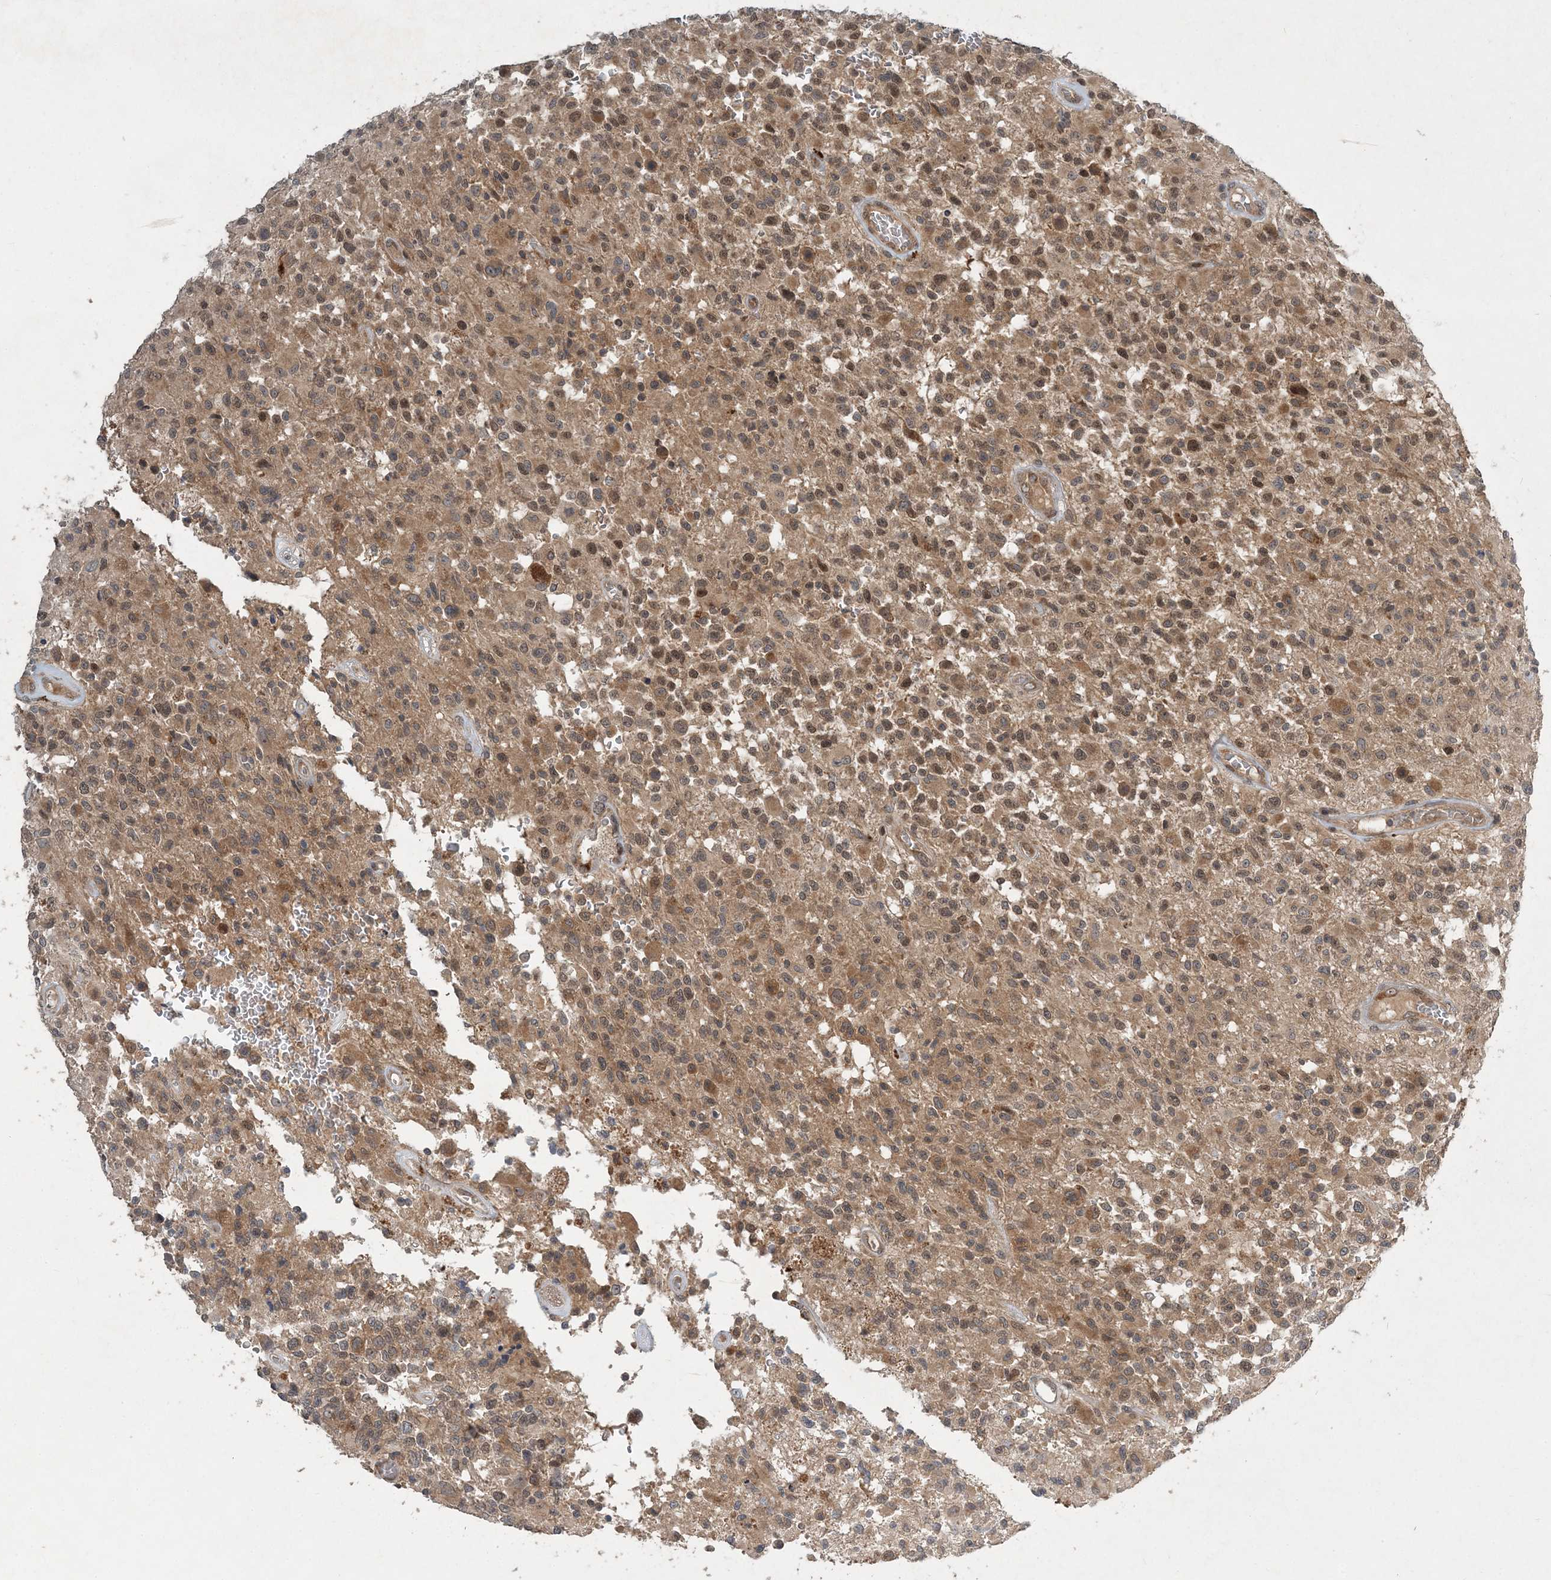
{"staining": {"intensity": "moderate", "quantity": ">75%", "location": "cytoplasmic/membranous,nuclear"}, "tissue": "glioma", "cell_type": "Tumor cells", "image_type": "cancer", "snomed": [{"axis": "morphology", "description": "Glioma, malignant, High grade"}, {"axis": "morphology", "description": "Glioblastoma, NOS"}, {"axis": "topography", "description": "Brain"}], "caption": "Immunohistochemical staining of glioma exhibits medium levels of moderate cytoplasmic/membranous and nuclear protein expression in about >75% of tumor cells.", "gene": "UBR3", "patient": {"sex": "male", "age": 60}}